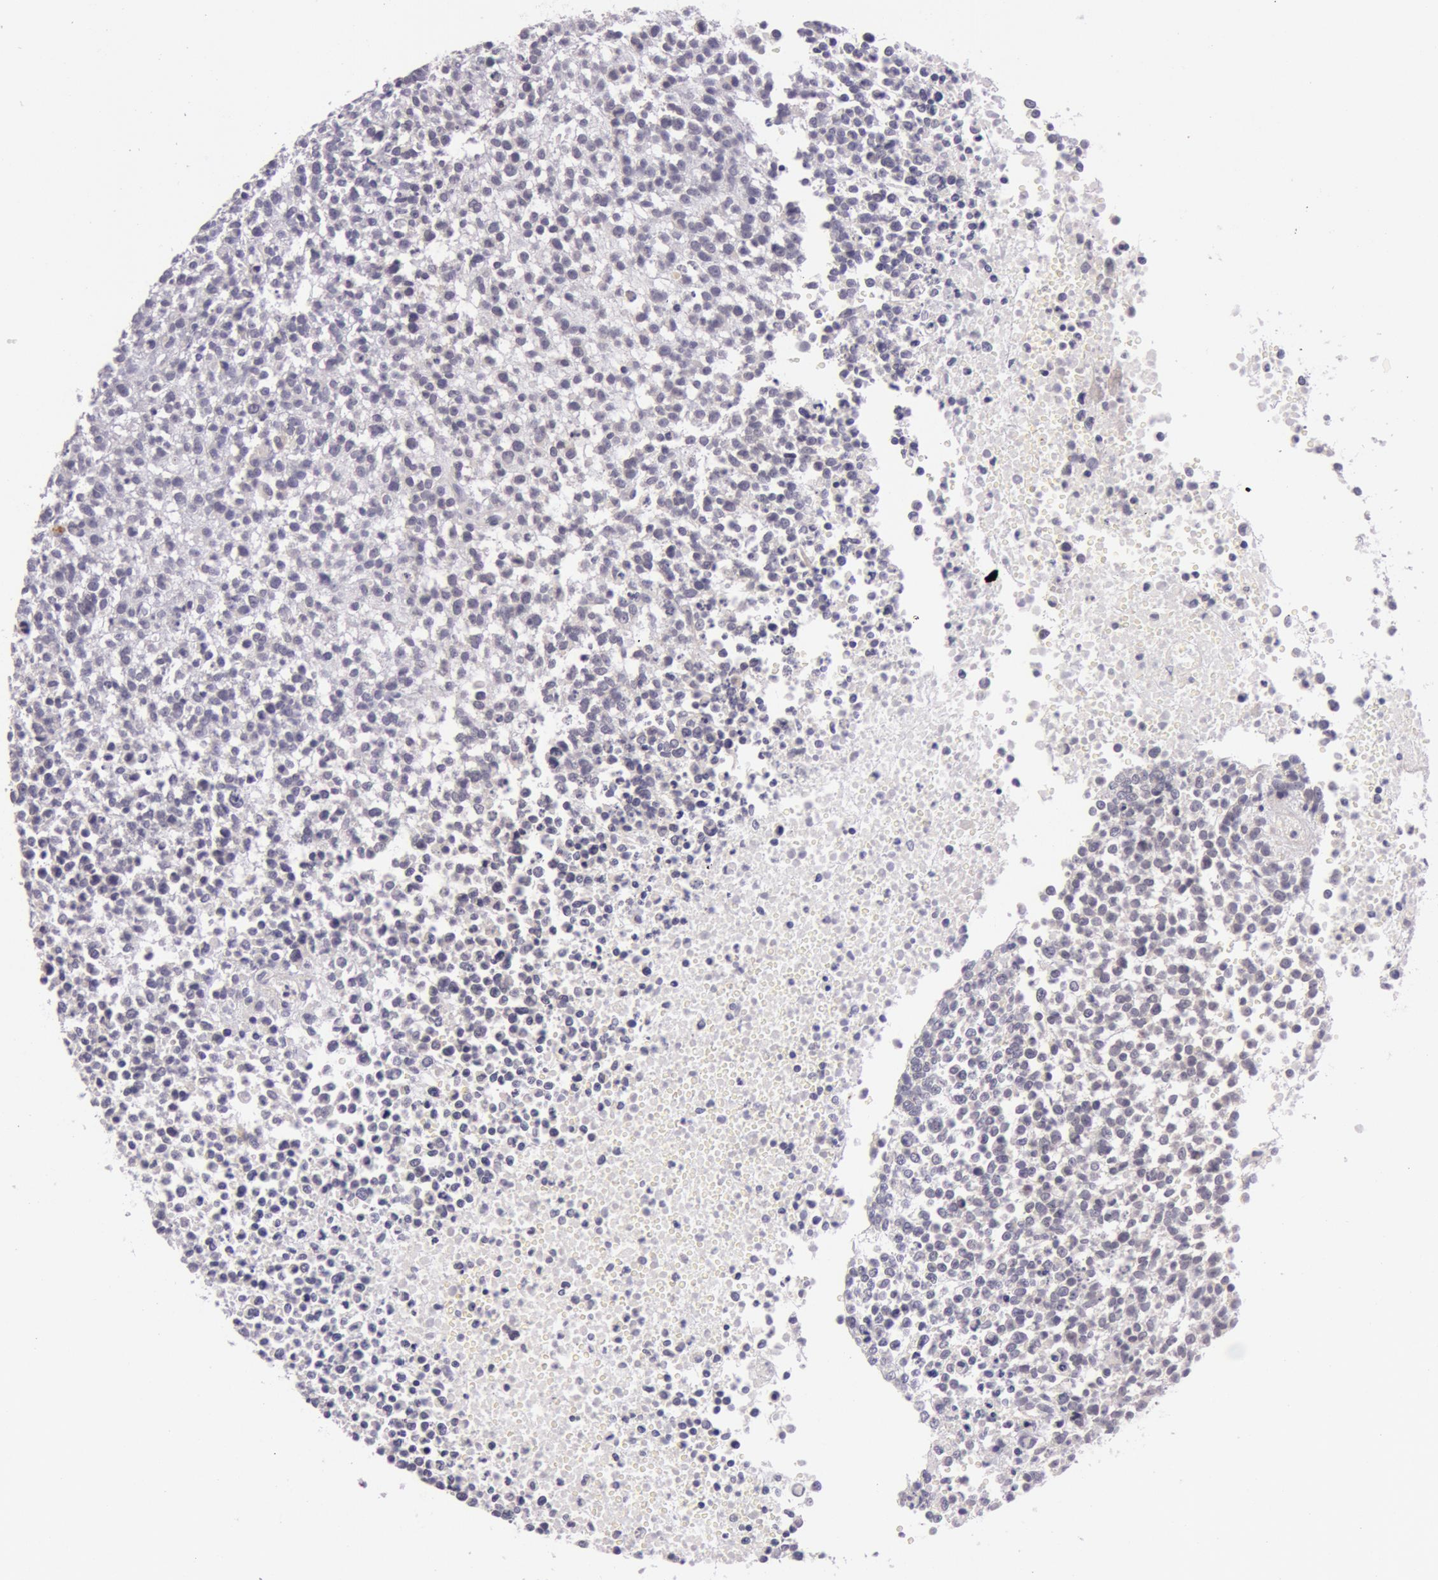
{"staining": {"intensity": "negative", "quantity": "none", "location": "none"}, "tissue": "glioma", "cell_type": "Tumor cells", "image_type": "cancer", "snomed": [{"axis": "morphology", "description": "Glioma, malignant, High grade"}, {"axis": "topography", "description": "Brain"}], "caption": "Malignant glioma (high-grade) was stained to show a protein in brown. There is no significant expression in tumor cells.", "gene": "RBMY1F", "patient": {"sex": "male", "age": 66}}